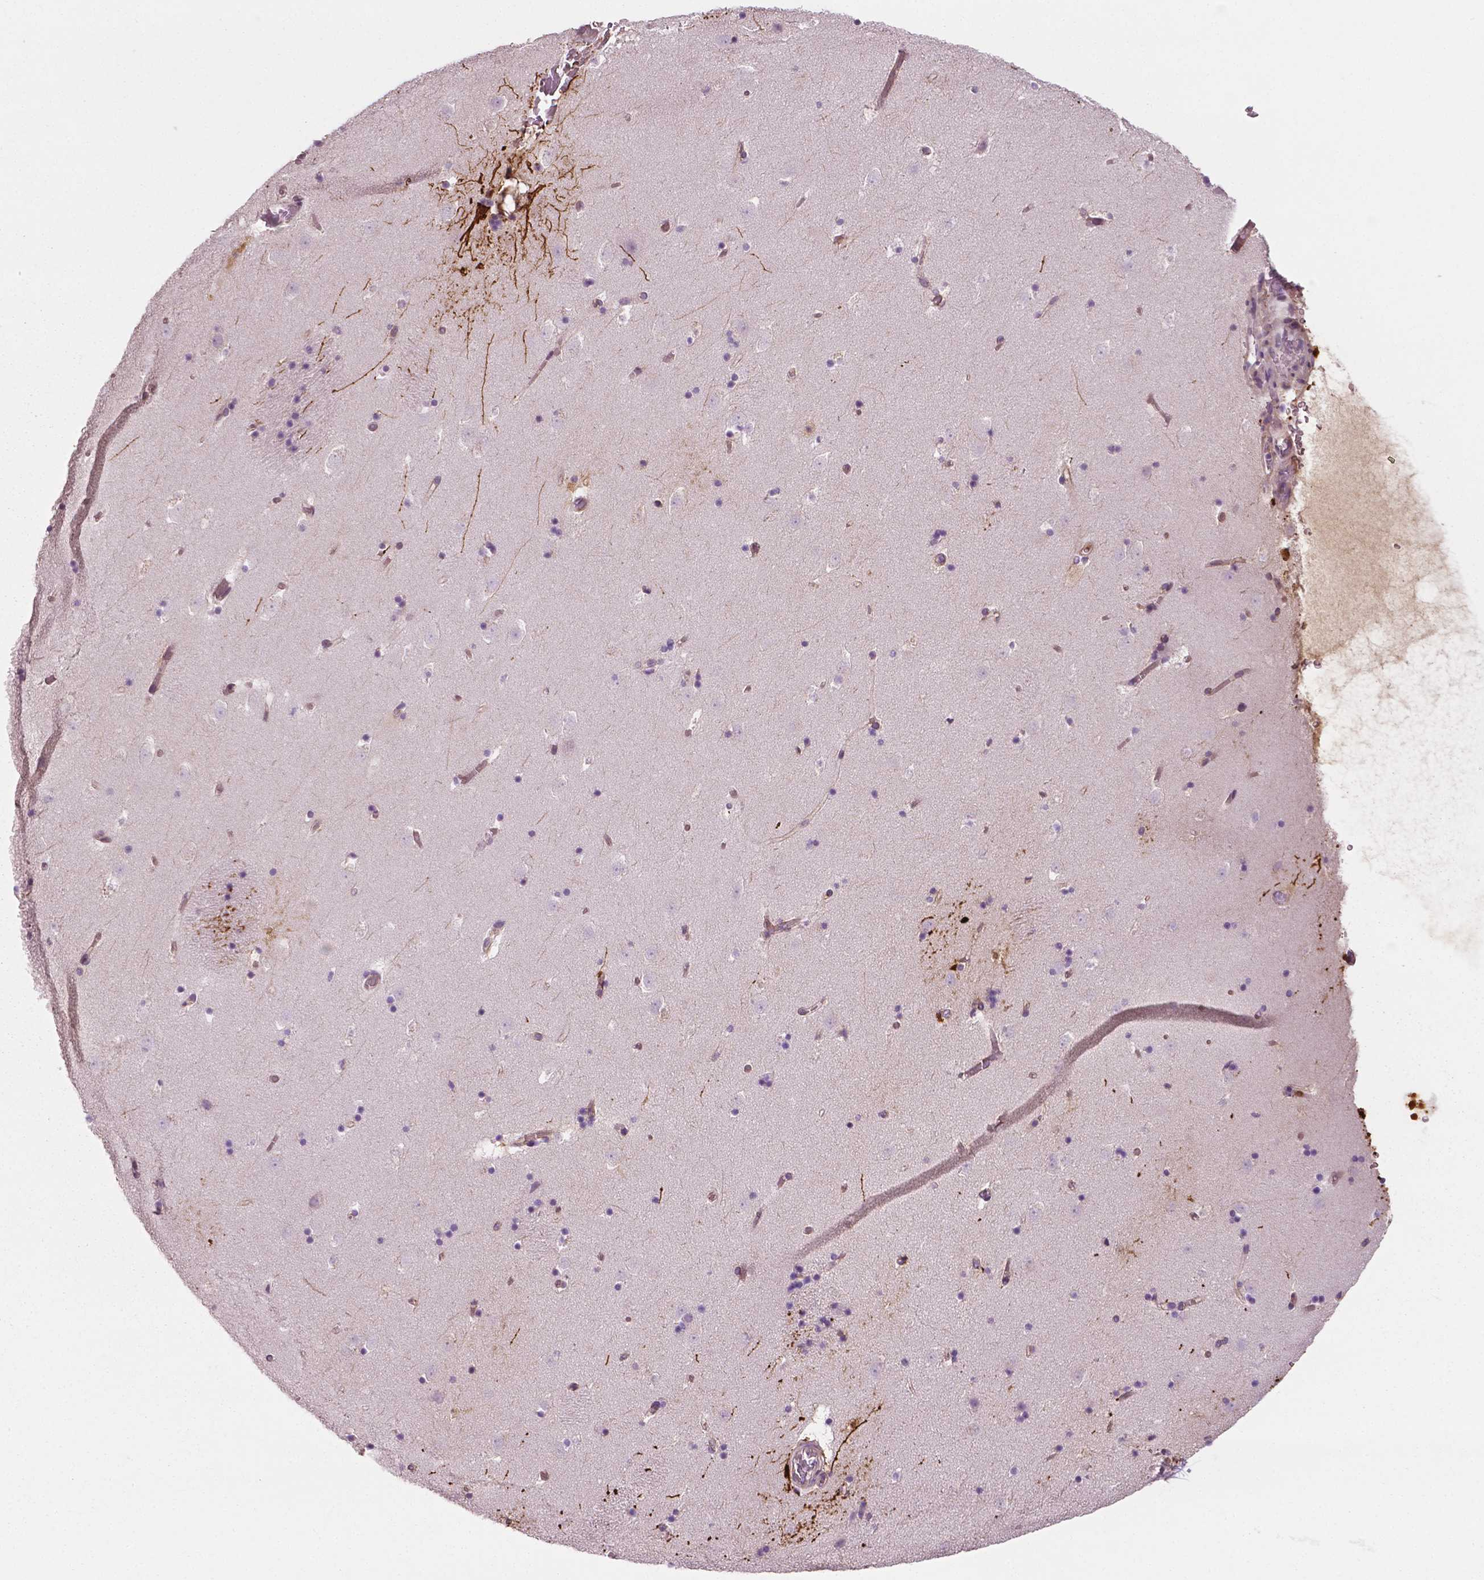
{"staining": {"intensity": "negative", "quantity": "none", "location": "none"}, "tissue": "caudate", "cell_type": "Glial cells", "image_type": "normal", "snomed": [{"axis": "morphology", "description": "Normal tissue, NOS"}, {"axis": "topography", "description": "Lateral ventricle wall"}], "caption": "Immunohistochemistry (IHC) of benign caudate displays no staining in glial cells.", "gene": "PTX3", "patient": {"sex": "female", "age": 42}}